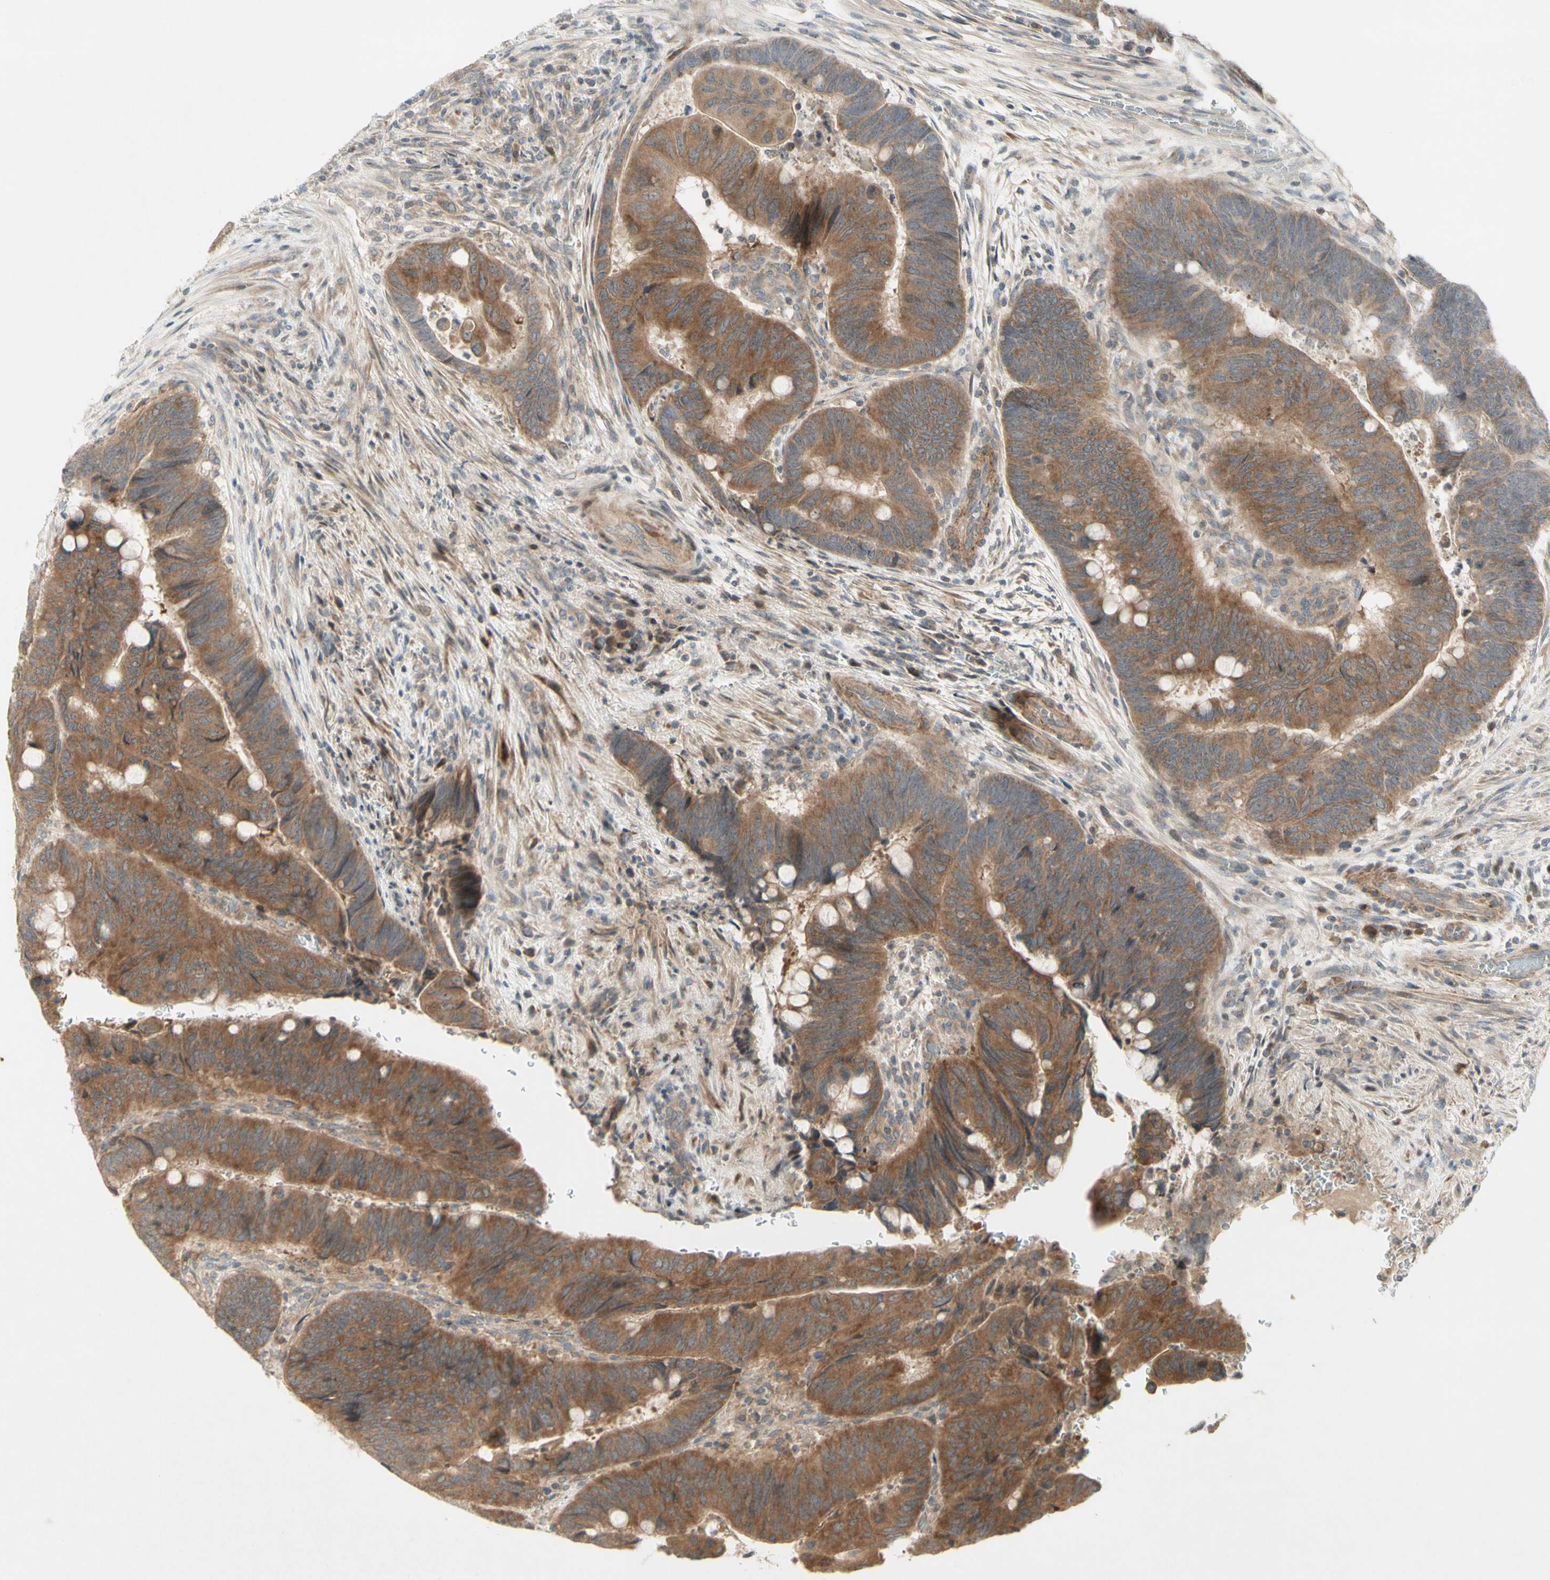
{"staining": {"intensity": "moderate", "quantity": ">75%", "location": "cytoplasmic/membranous"}, "tissue": "colorectal cancer", "cell_type": "Tumor cells", "image_type": "cancer", "snomed": [{"axis": "morphology", "description": "Normal tissue, NOS"}, {"axis": "morphology", "description": "Adenocarcinoma, NOS"}, {"axis": "topography", "description": "Rectum"}, {"axis": "topography", "description": "Peripheral nerve tissue"}], "caption": "Protein expression analysis of adenocarcinoma (colorectal) shows moderate cytoplasmic/membranous staining in approximately >75% of tumor cells.", "gene": "ETF1", "patient": {"sex": "male", "age": 92}}